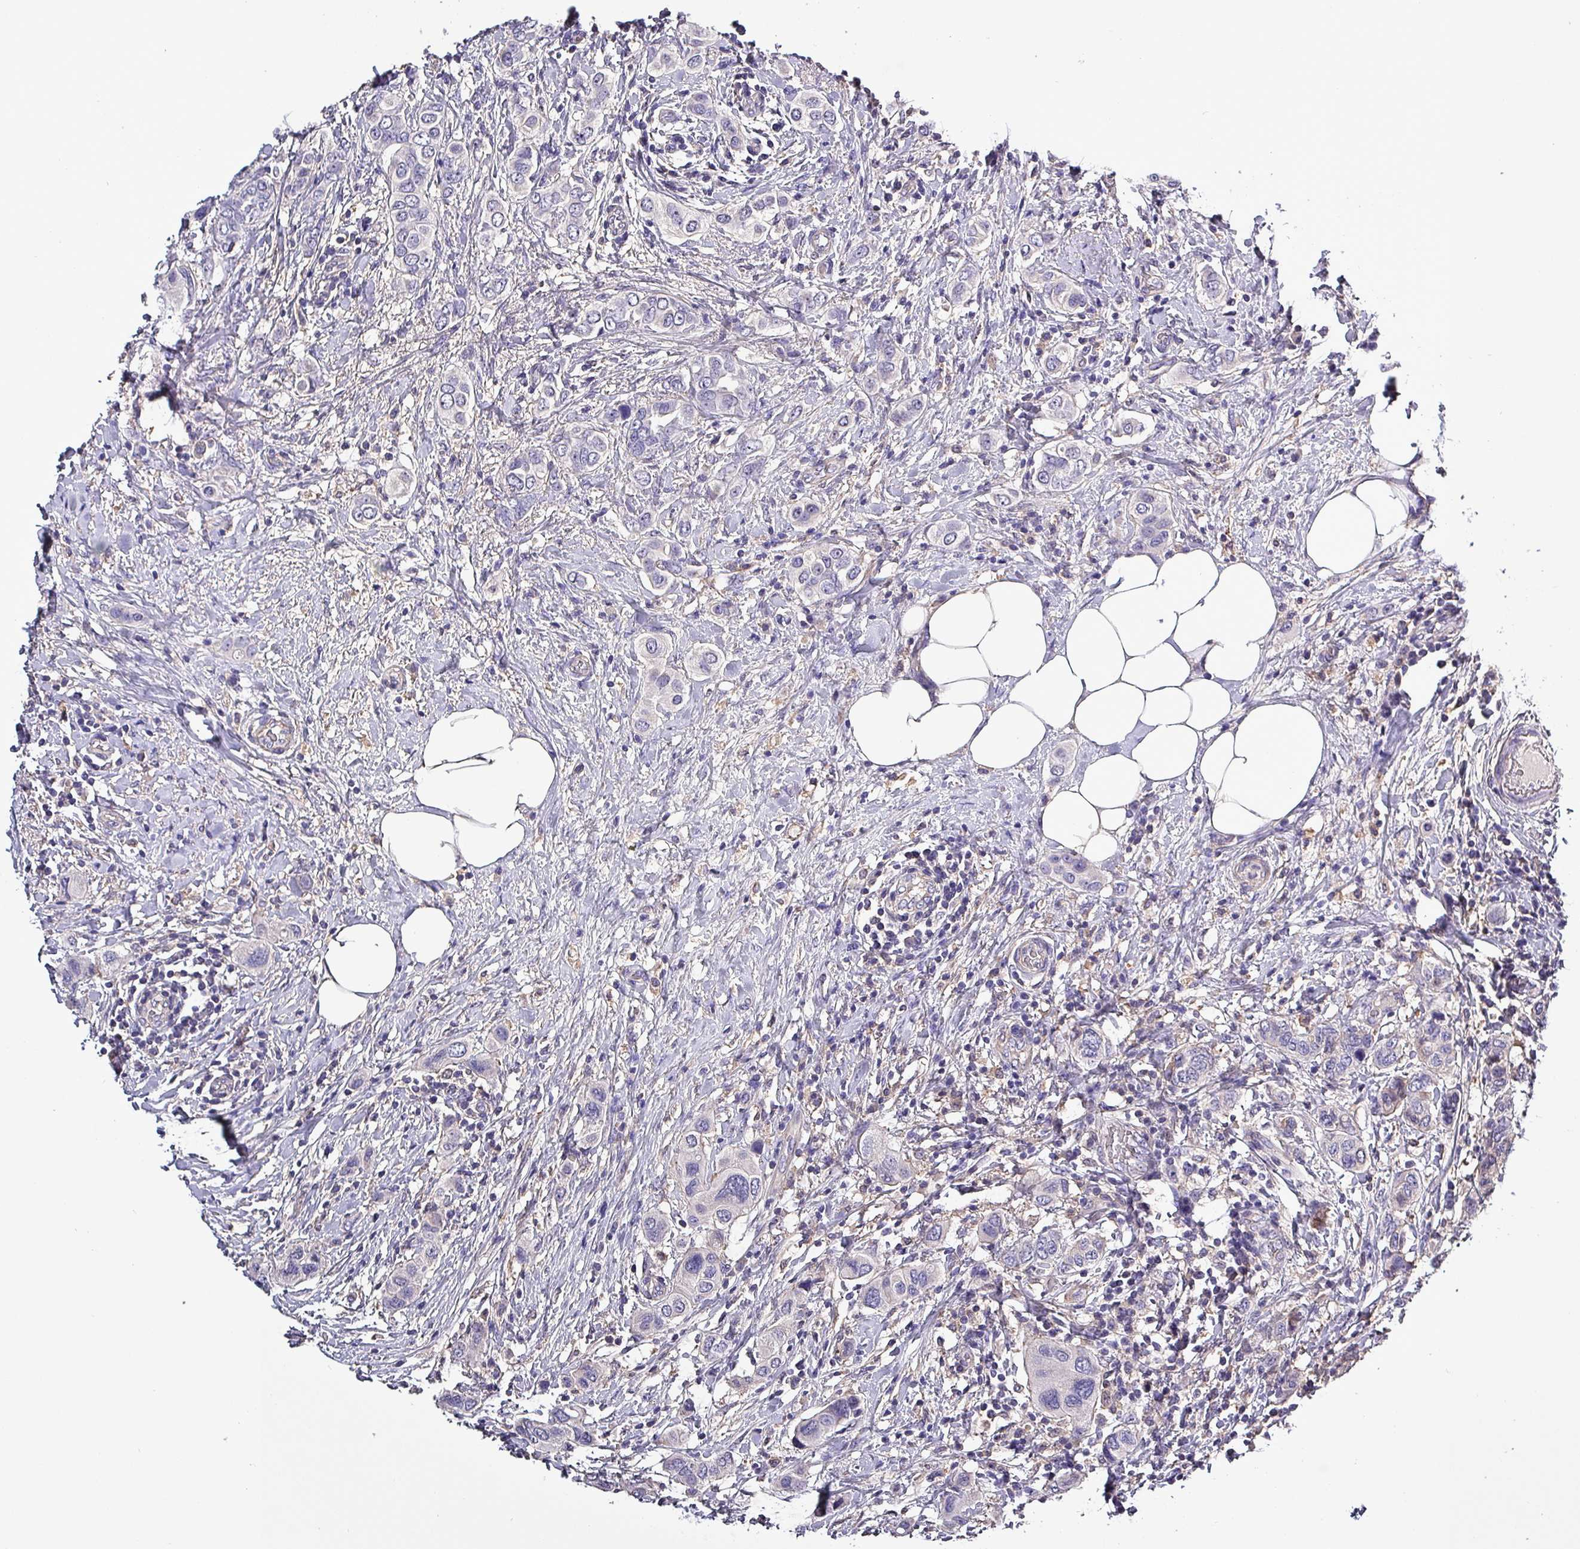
{"staining": {"intensity": "negative", "quantity": "none", "location": "none"}, "tissue": "breast cancer", "cell_type": "Tumor cells", "image_type": "cancer", "snomed": [{"axis": "morphology", "description": "Lobular carcinoma"}, {"axis": "topography", "description": "Breast"}], "caption": "Breast cancer was stained to show a protein in brown. There is no significant expression in tumor cells.", "gene": "HTRA4", "patient": {"sex": "female", "age": 51}}